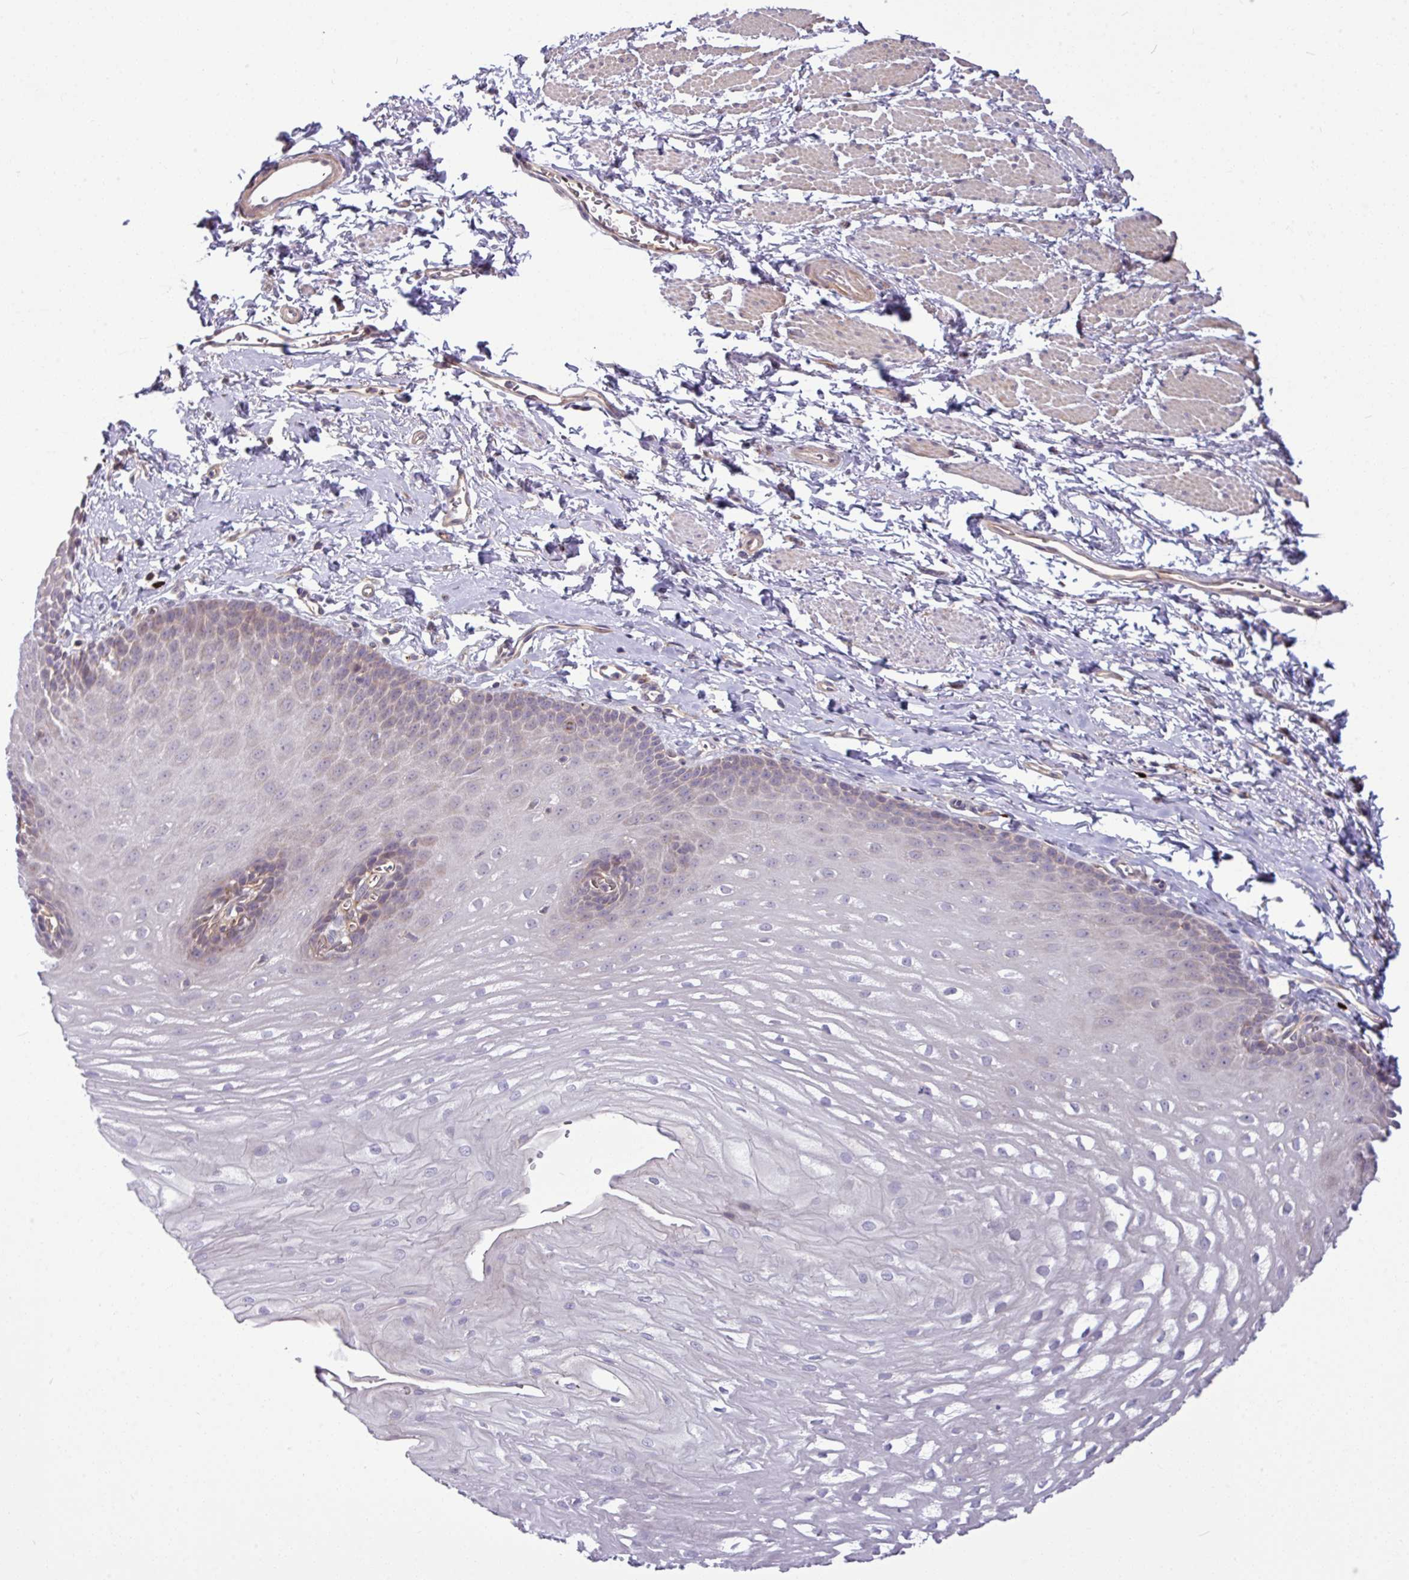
{"staining": {"intensity": "moderate", "quantity": "<25%", "location": "cytoplasmic/membranous"}, "tissue": "esophagus", "cell_type": "Squamous epithelial cells", "image_type": "normal", "snomed": [{"axis": "morphology", "description": "Normal tissue, NOS"}, {"axis": "topography", "description": "Esophagus"}], "caption": "An IHC photomicrograph of unremarkable tissue is shown. Protein staining in brown highlights moderate cytoplasmic/membranous positivity in esophagus within squamous epithelial cells.", "gene": "B4GALNT4", "patient": {"sex": "male", "age": 70}}